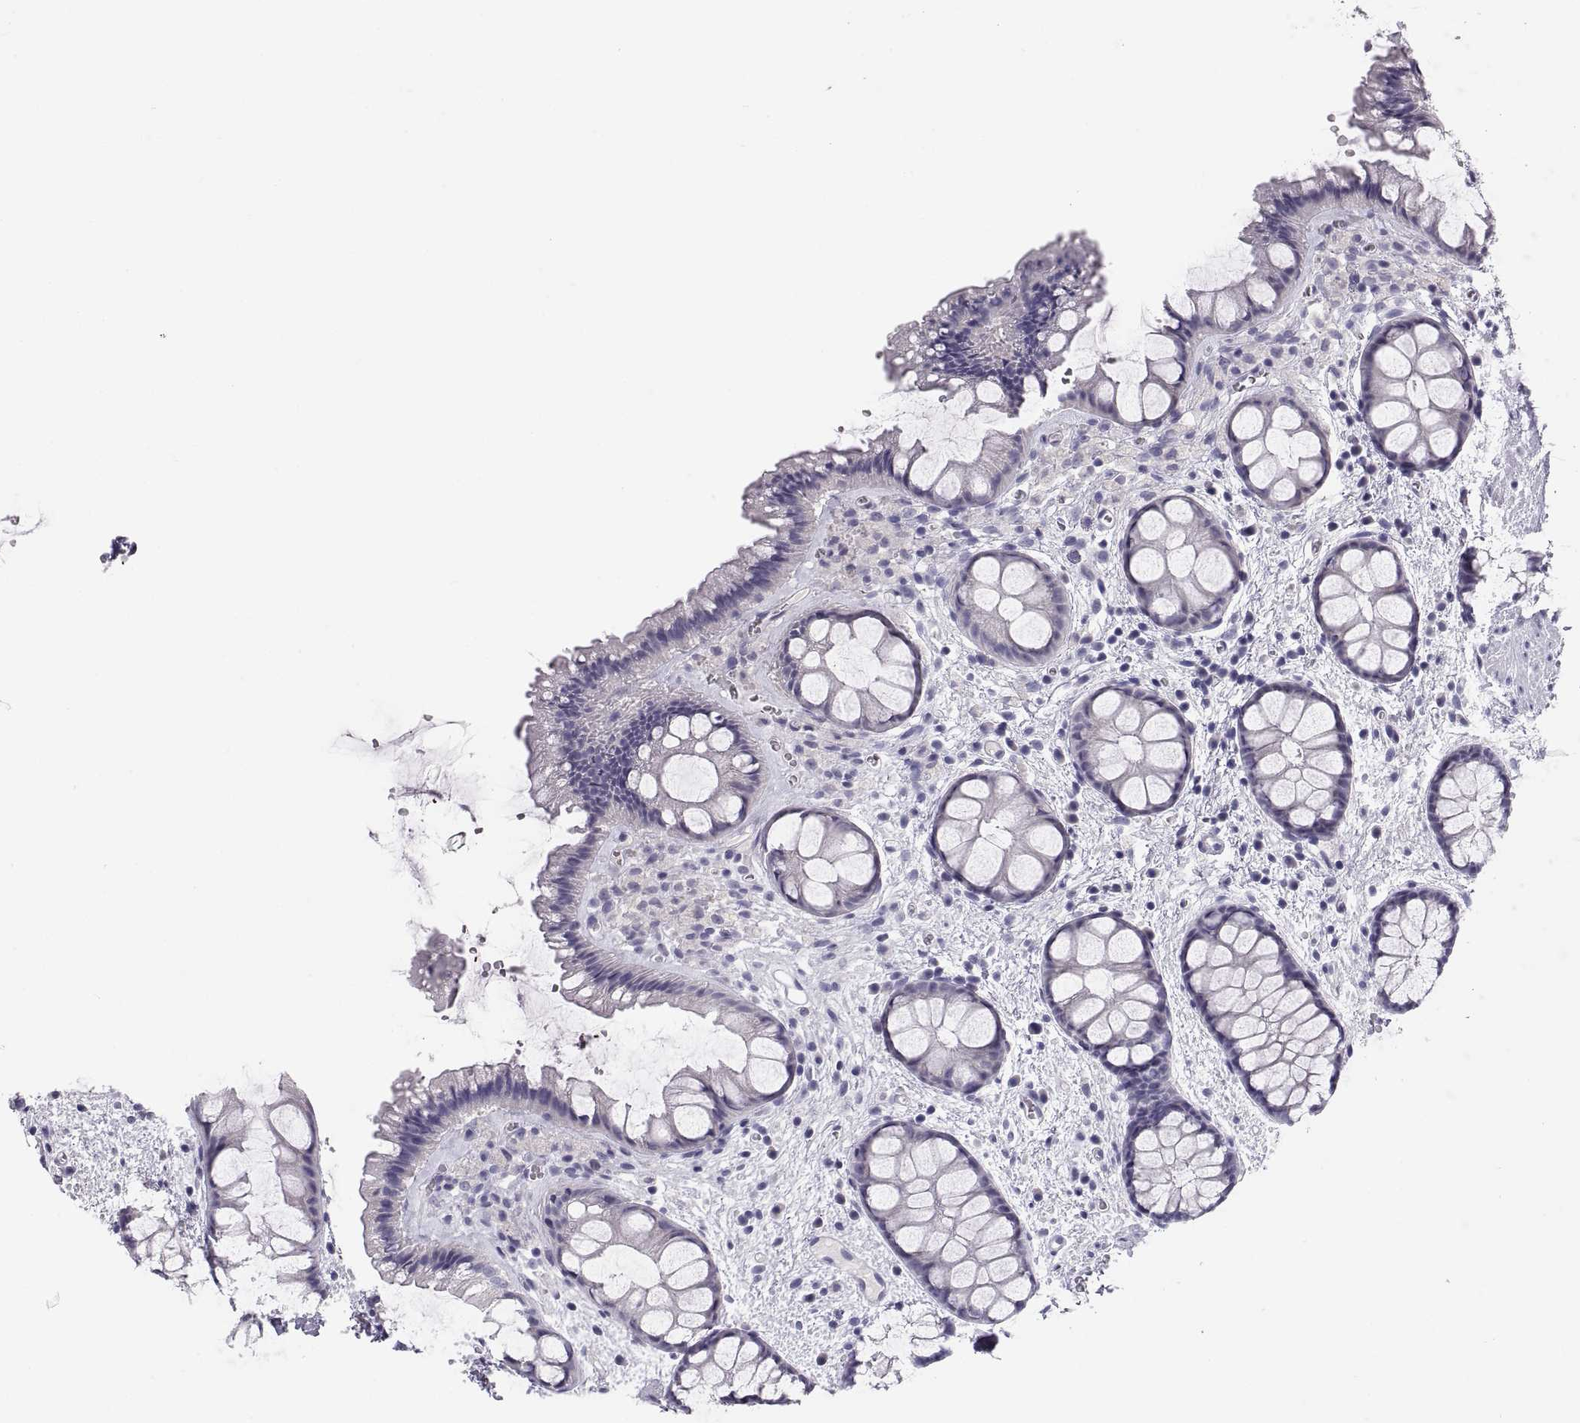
{"staining": {"intensity": "negative", "quantity": "none", "location": "none"}, "tissue": "rectum", "cell_type": "Glandular cells", "image_type": "normal", "snomed": [{"axis": "morphology", "description": "Normal tissue, NOS"}, {"axis": "topography", "description": "Rectum"}], "caption": "The immunohistochemistry (IHC) histopathology image has no significant positivity in glandular cells of rectum.", "gene": "STRC", "patient": {"sex": "female", "age": 62}}